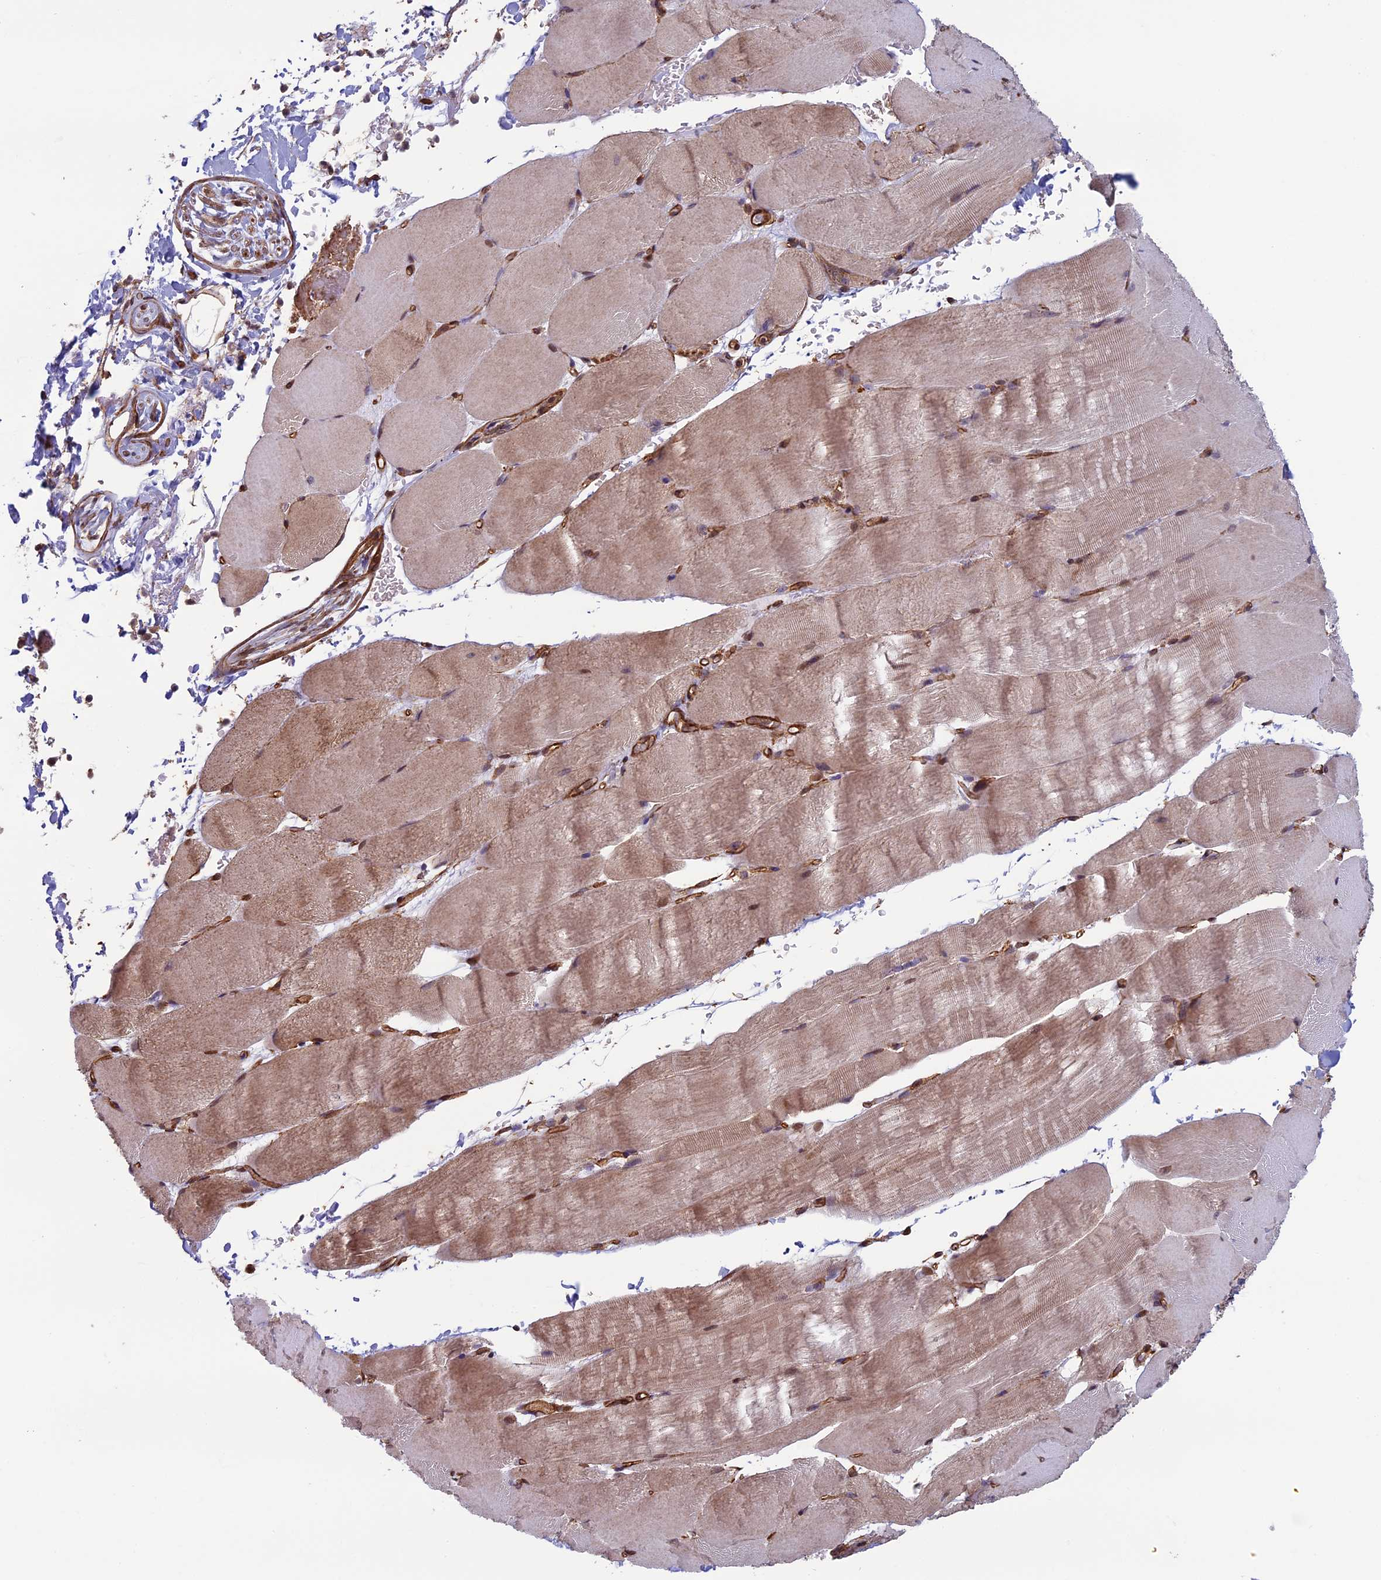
{"staining": {"intensity": "moderate", "quantity": "25%-75%", "location": "cytoplasmic/membranous"}, "tissue": "skeletal muscle", "cell_type": "Myocytes", "image_type": "normal", "snomed": [{"axis": "morphology", "description": "Normal tissue, NOS"}, {"axis": "topography", "description": "Skeletal muscle"}, {"axis": "topography", "description": "Parathyroid gland"}], "caption": "This photomicrograph displays immunohistochemistry staining of unremarkable skeletal muscle, with medium moderate cytoplasmic/membranous staining in about 25%-75% of myocytes.", "gene": "CCDC8", "patient": {"sex": "female", "age": 37}}